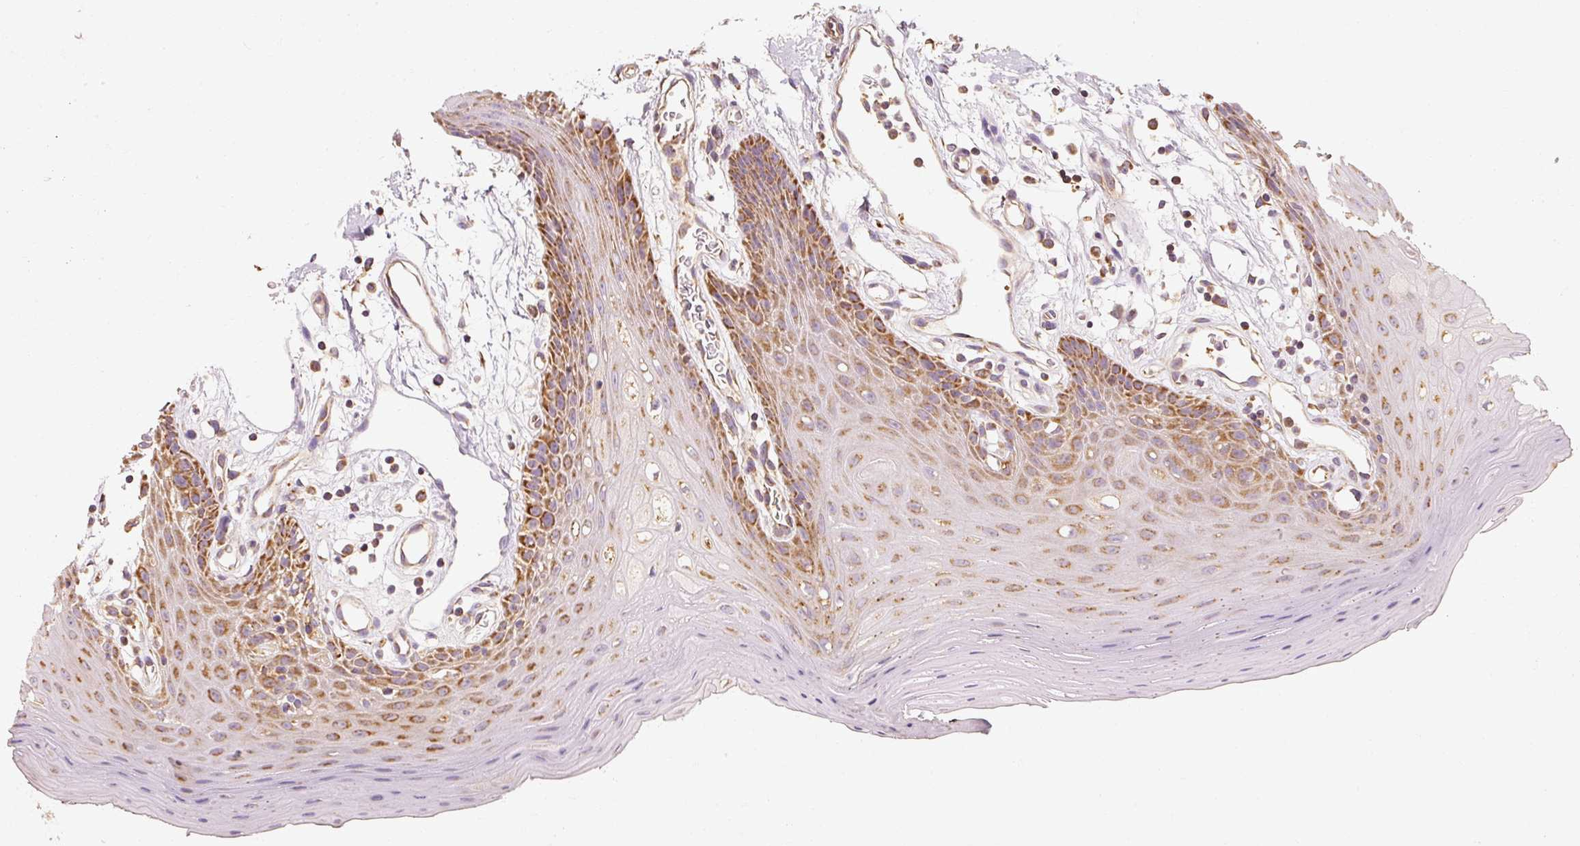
{"staining": {"intensity": "moderate", "quantity": ">75%", "location": "cytoplasmic/membranous"}, "tissue": "oral mucosa", "cell_type": "Squamous epithelial cells", "image_type": "normal", "snomed": [{"axis": "morphology", "description": "Normal tissue, NOS"}, {"axis": "topography", "description": "Oral tissue"}, {"axis": "topography", "description": "Tounge, NOS"}], "caption": "Immunohistochemical staining of benign oral mucosa displays medium levels of moderate cytoplasmic/membranous expression in approximately >75% of squamous epithelial cells.", "gene": "TOMM40", "patient": {"sex": "female", "age": 59}}